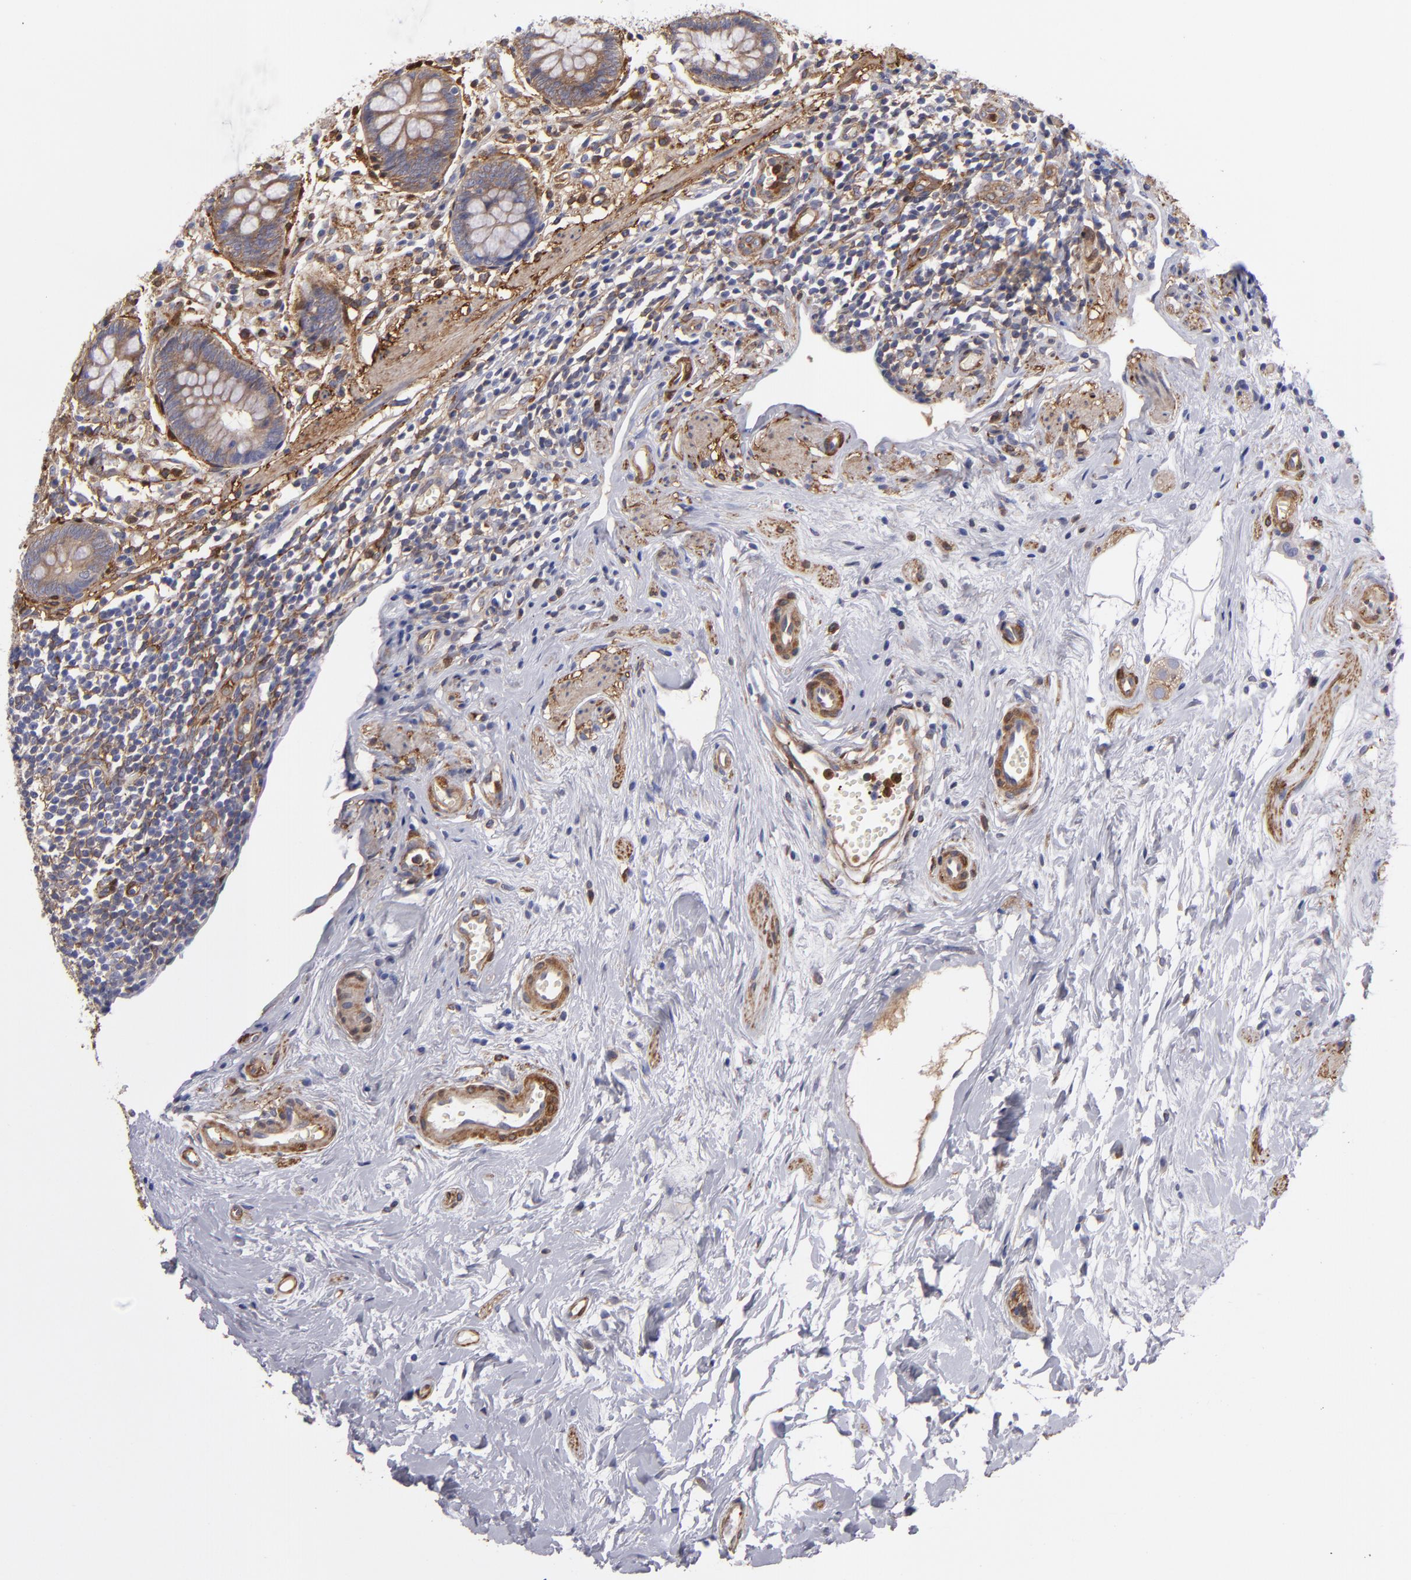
{"staining": {"intensity": "moderate", "quantity": ">75%", "location": "cytoplasmic/membranous"}, "tissue": "appendix", "cell_type": "Glandular cells", "image_type": "normal", "snomed": [{"axis": "morphology", "description": "Normal tissue, NOS"}, {"axis": "topography", "description": "Appendix"}], "caption": "Appendix stained with immunohistochemistry demonstrates moderate cytoplasmic/membranous expression in about >75% of glandular cells. Using DAB (brown) and hematoxylin (blue) stains, captured at high magnification using brightfield microscopy.", "gene": "VCL", "patient": {"sex": "male", "age": 38}}